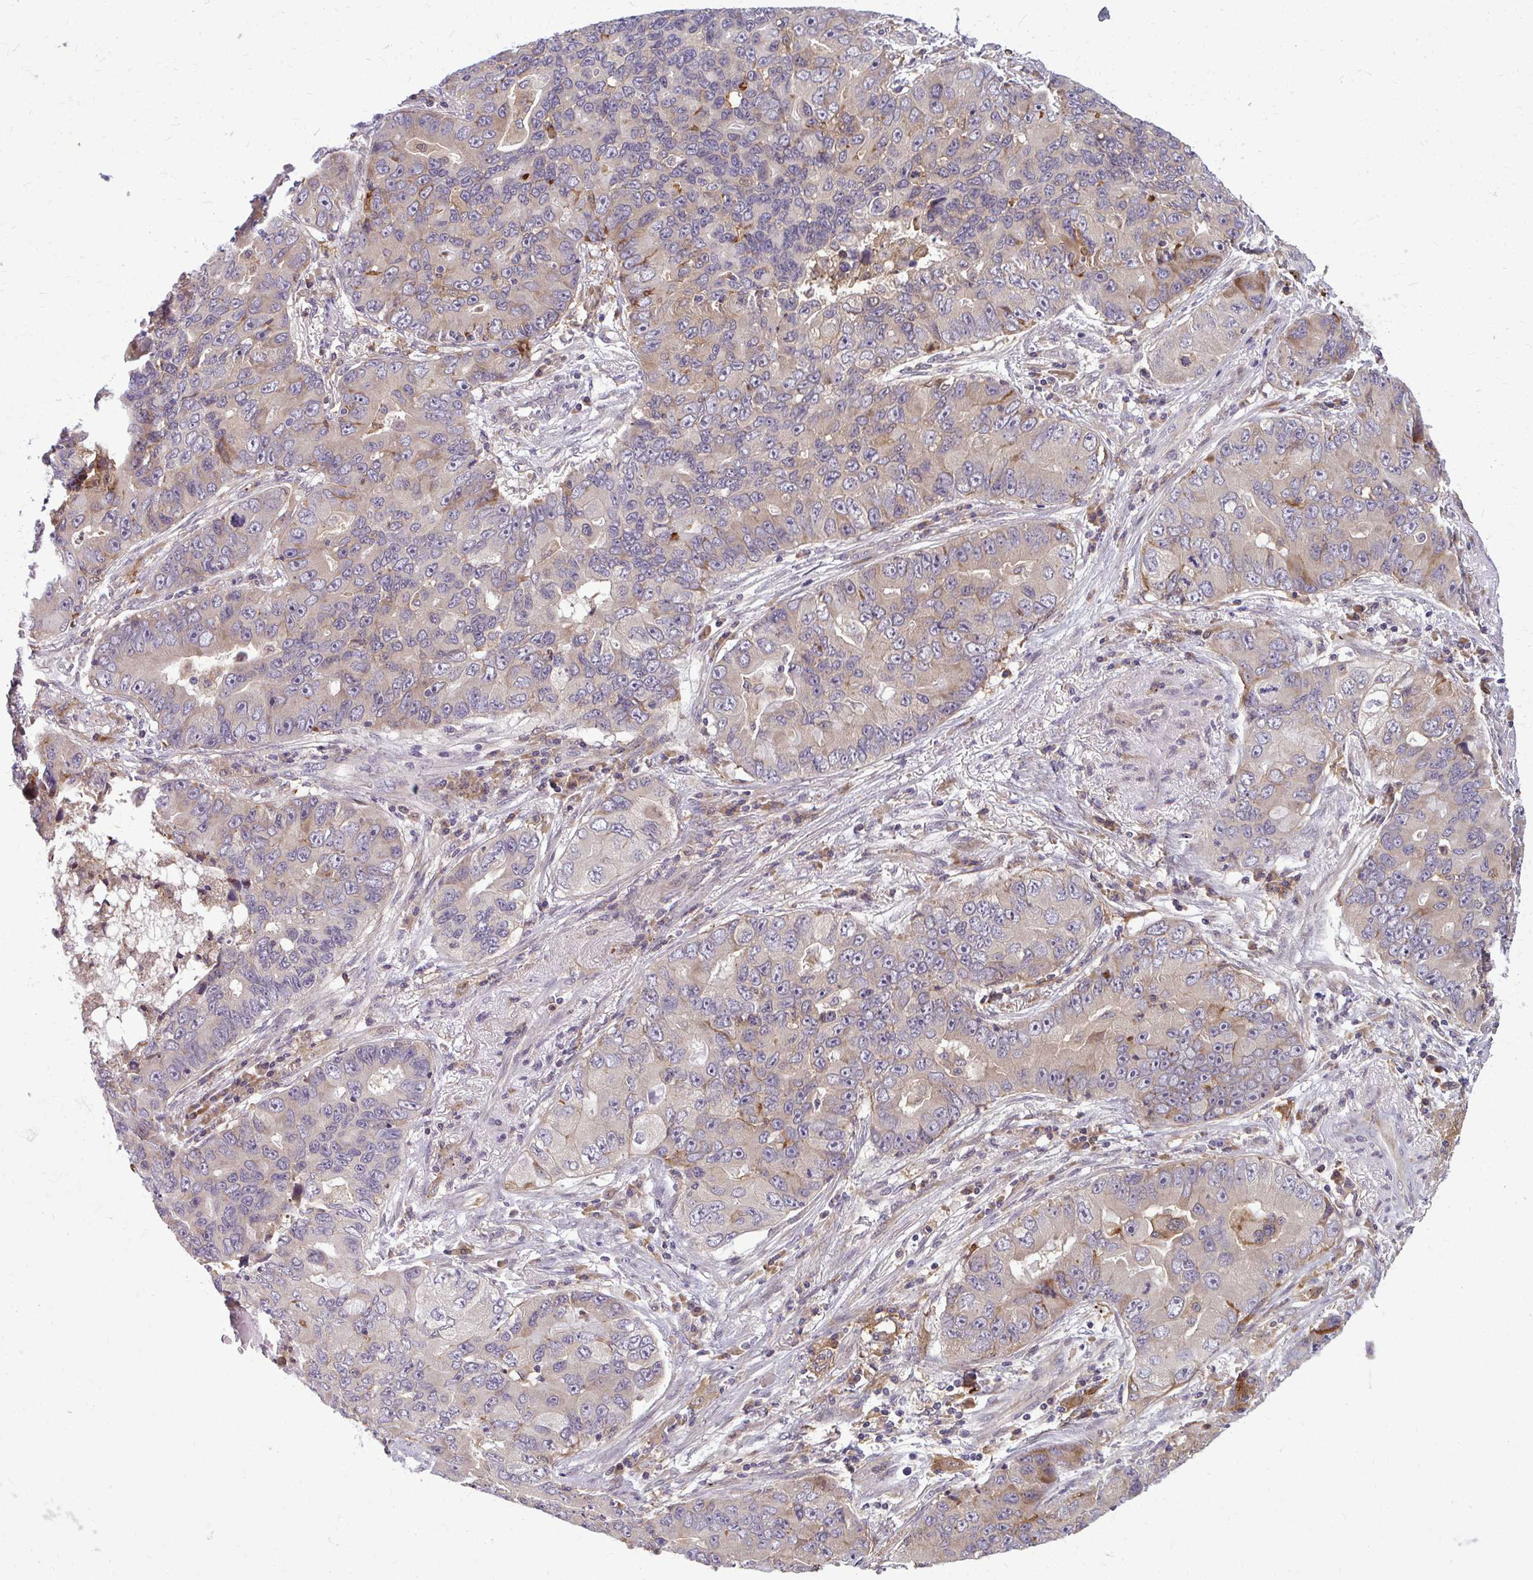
{"staining": {"intensity": "moderate", "quantity": "<25%", "location": "cytoplasmic/membranous"}, "tissue": "lung cancer", "cell_type": "Tumor cells", "image_type": "cancer", "snomed": [{"axis": "morphology", "description": "Adenocarcinoma, NOS"}, {"axis": "morphology", "description": "Adenocarcinoma, metastatic, NOS"}, {"axis": "topography", "description": "Lymph node"}, {"axis": "topography", "description": "Lung"}], "caption": "Immunohistochemistry (IHC) photomicrograph of neoplastic tissue: lung cancer stained using immunohistochemistry demonstrates low levels of moderate protein expression localized specifically in the cytoplasmic/membranous of tumor cells, appearing as a cytoplasmic/membranous brown color.", "gene": "OXNAD1", "patient": {"sex": "female", "age": 54}}